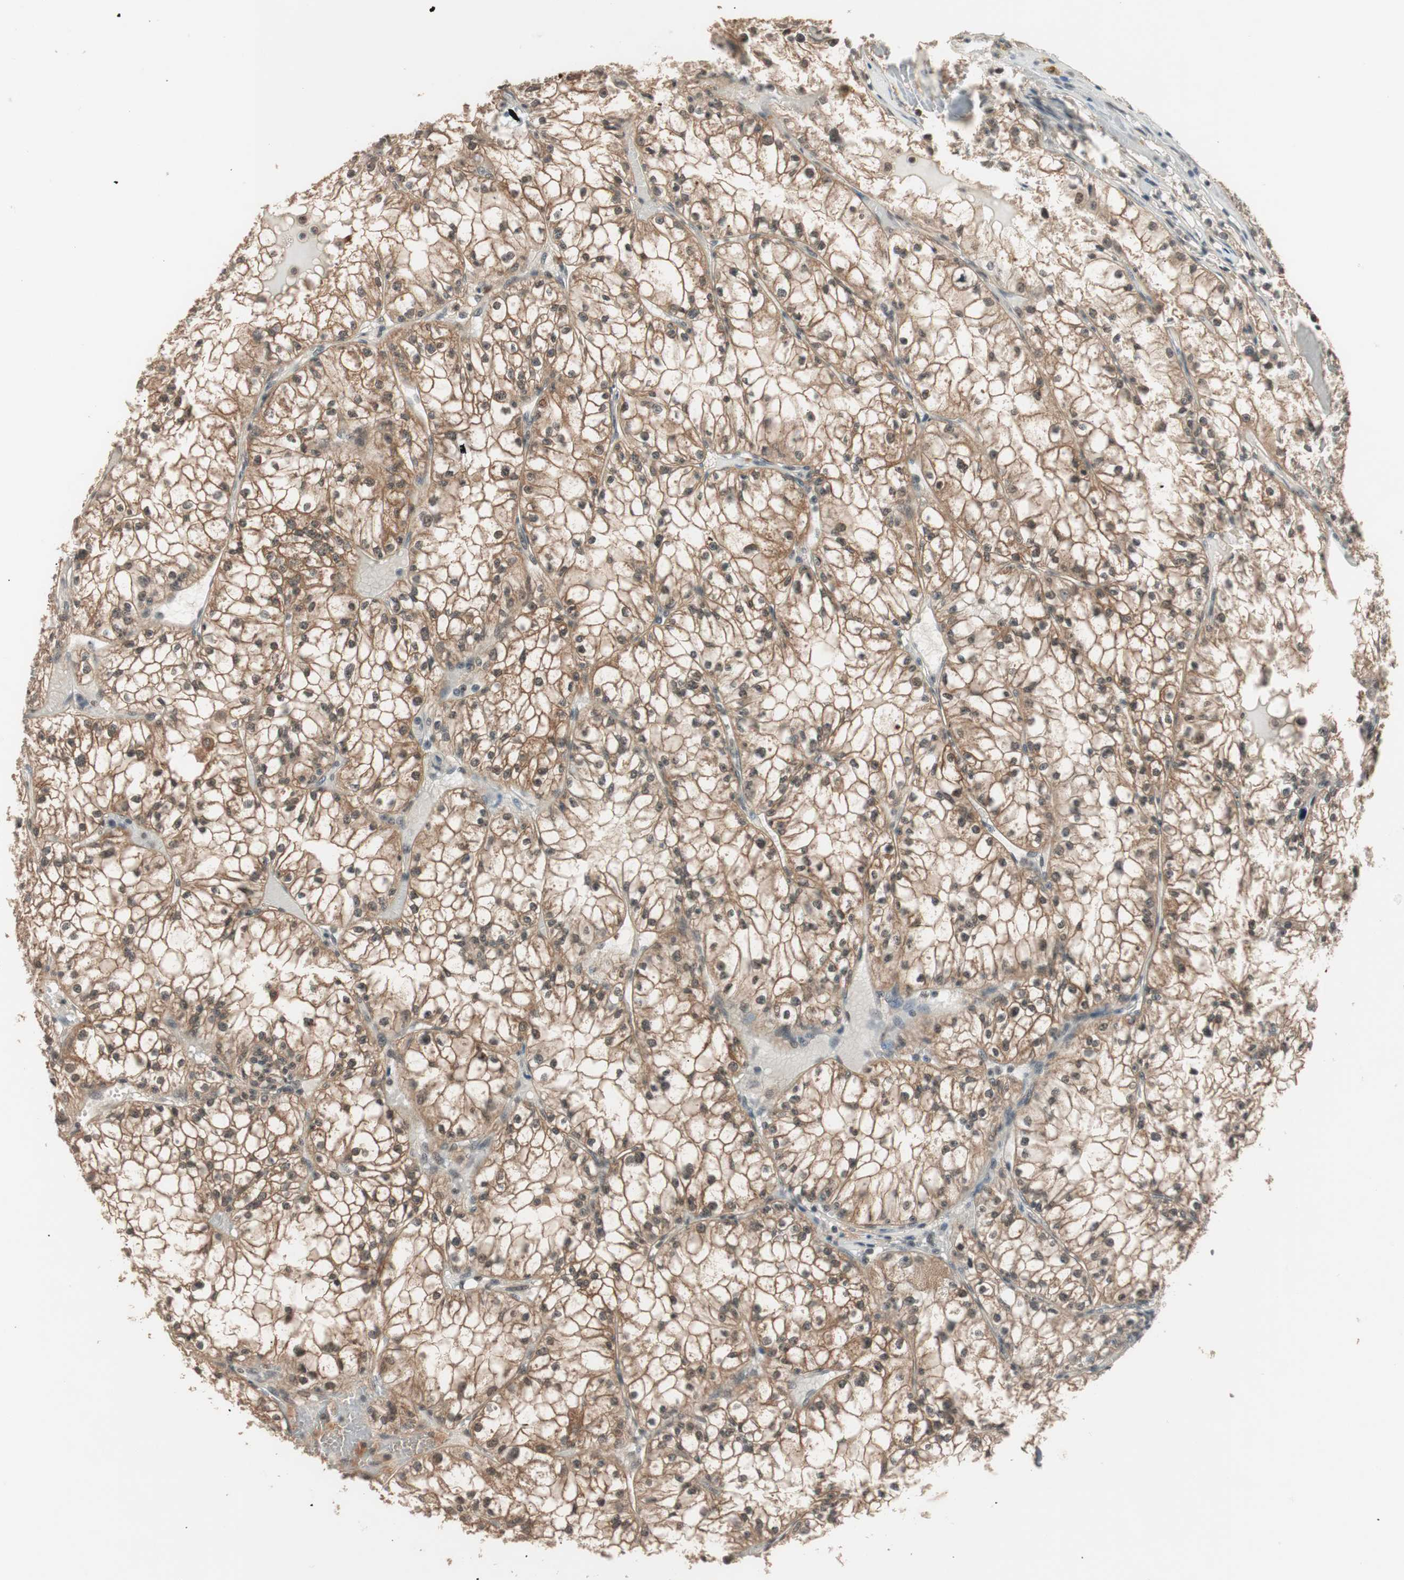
{"staining": {"intensity": "moderate", "quantity": "25%-75%", "location": "cytoplasmic/membranous,nuclear"}, "tissue": "renal cancer", "cell_type": "Tumor cells", "image_type": "cancer", "snomed": [{"axis": "morphology", "description": "Adenocarcinoma, NOS"}, {"axis": "topography", "description": "Kidney"}], "caption": "Immunohistochemical staining of renal adenocarcinoma demonstrates medium levels of moderate cytoplasmic/membranous and nuclear protein expression in approximately 25%-75% of tumor cells.", "gene": "NFRKB", "patient": {"sex": "male", "age": 56}}